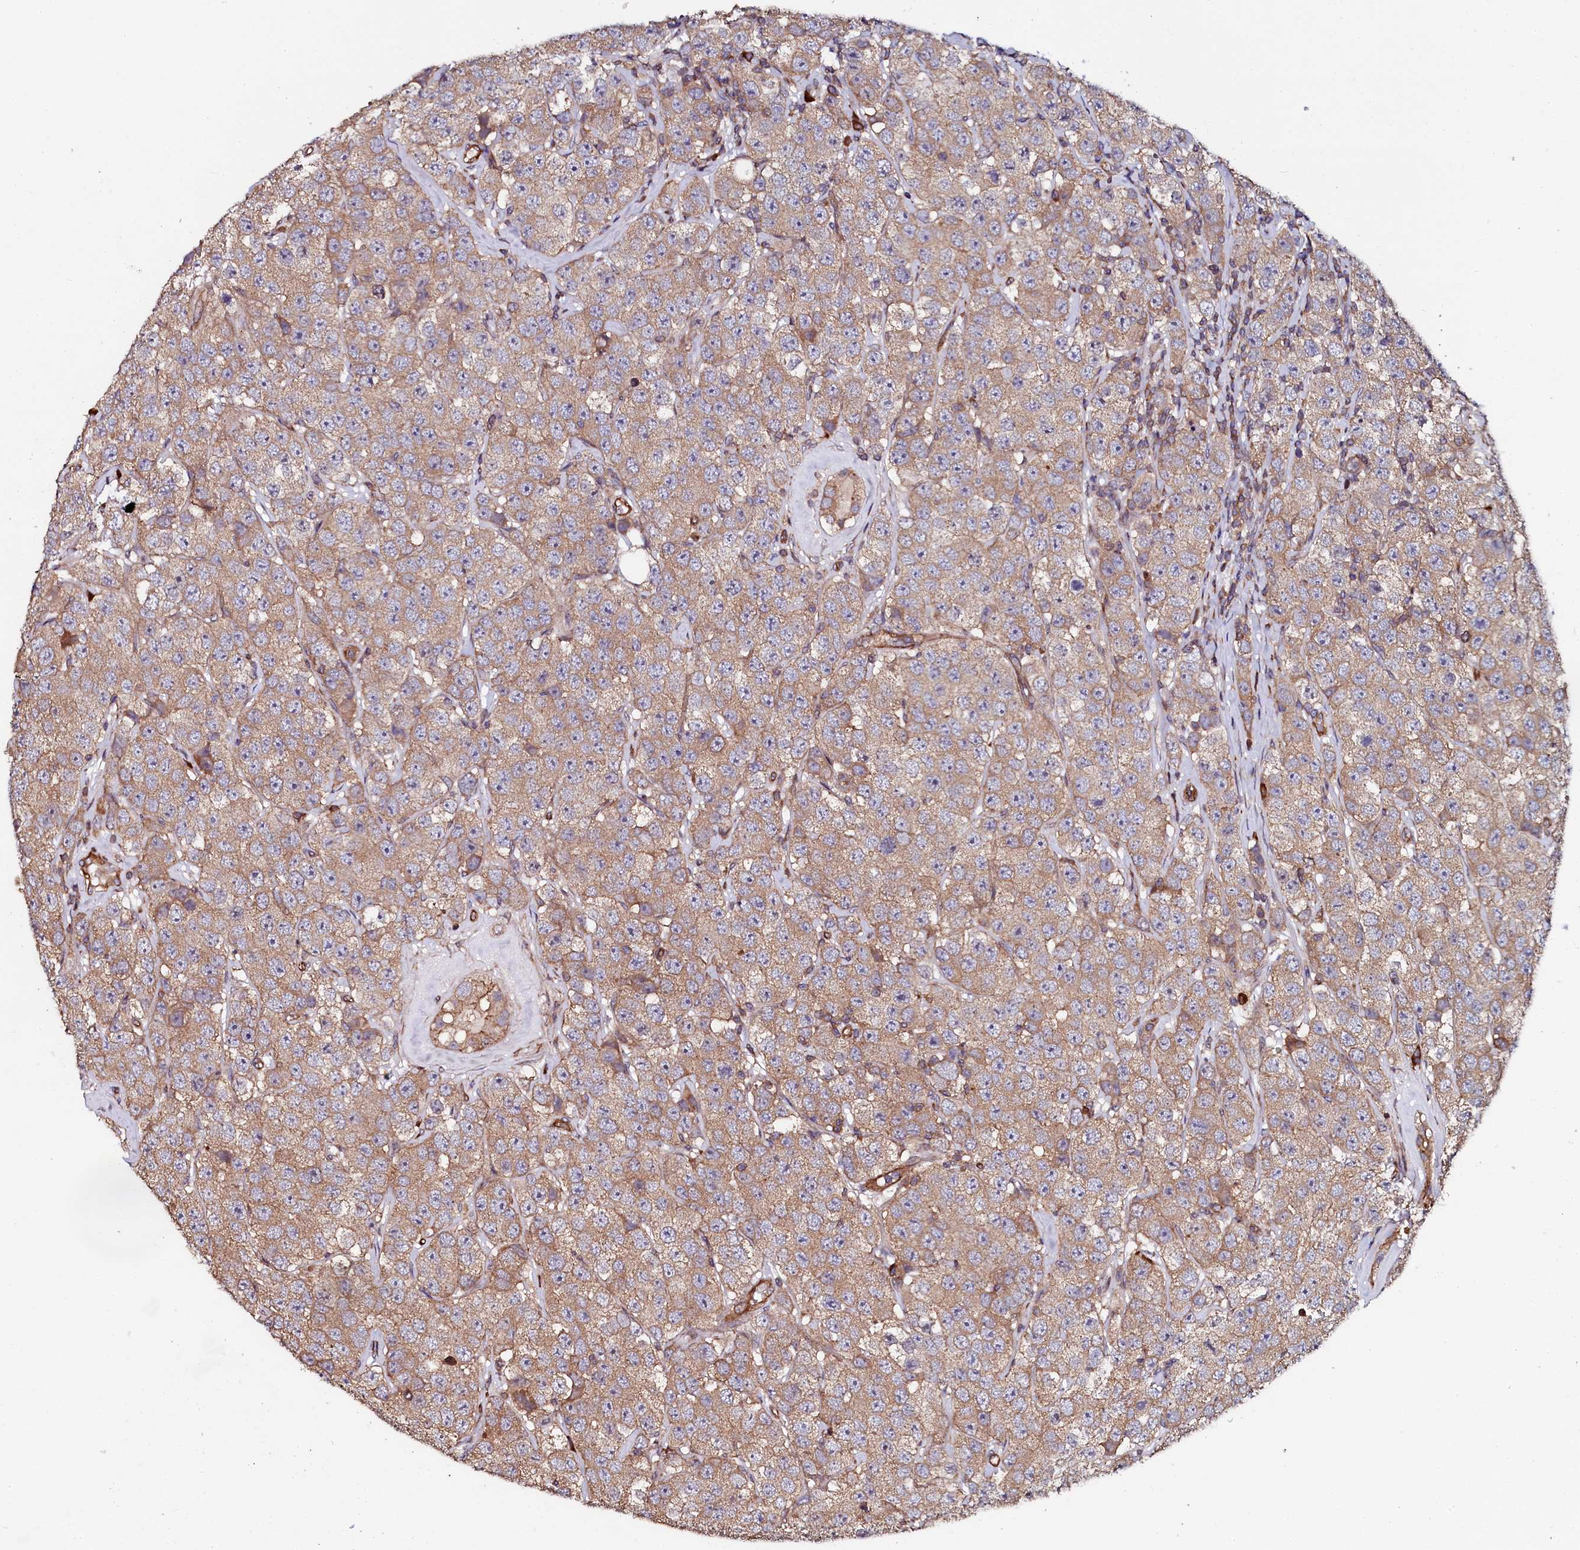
{"staining": {"intensity": "weak", "quantity": ">75%", "location": "cytoplasmic/membranous"}, "tissue": "testis cancer", "cell_type": "Tumor cells", "image_type": "cancer", "snomed": [{"axis": "morphology", "description": "Seminoma, NOS"}, {"axis": "topography", "description": "Testis"}], "caption": "Testis seminoma stained with a brown dye shows weak cytoplasmic/membranous positive staining in approximately >75% of tumor cells.", "gene": "USPL1", "patient": {"sex": "male", "age": 28}}